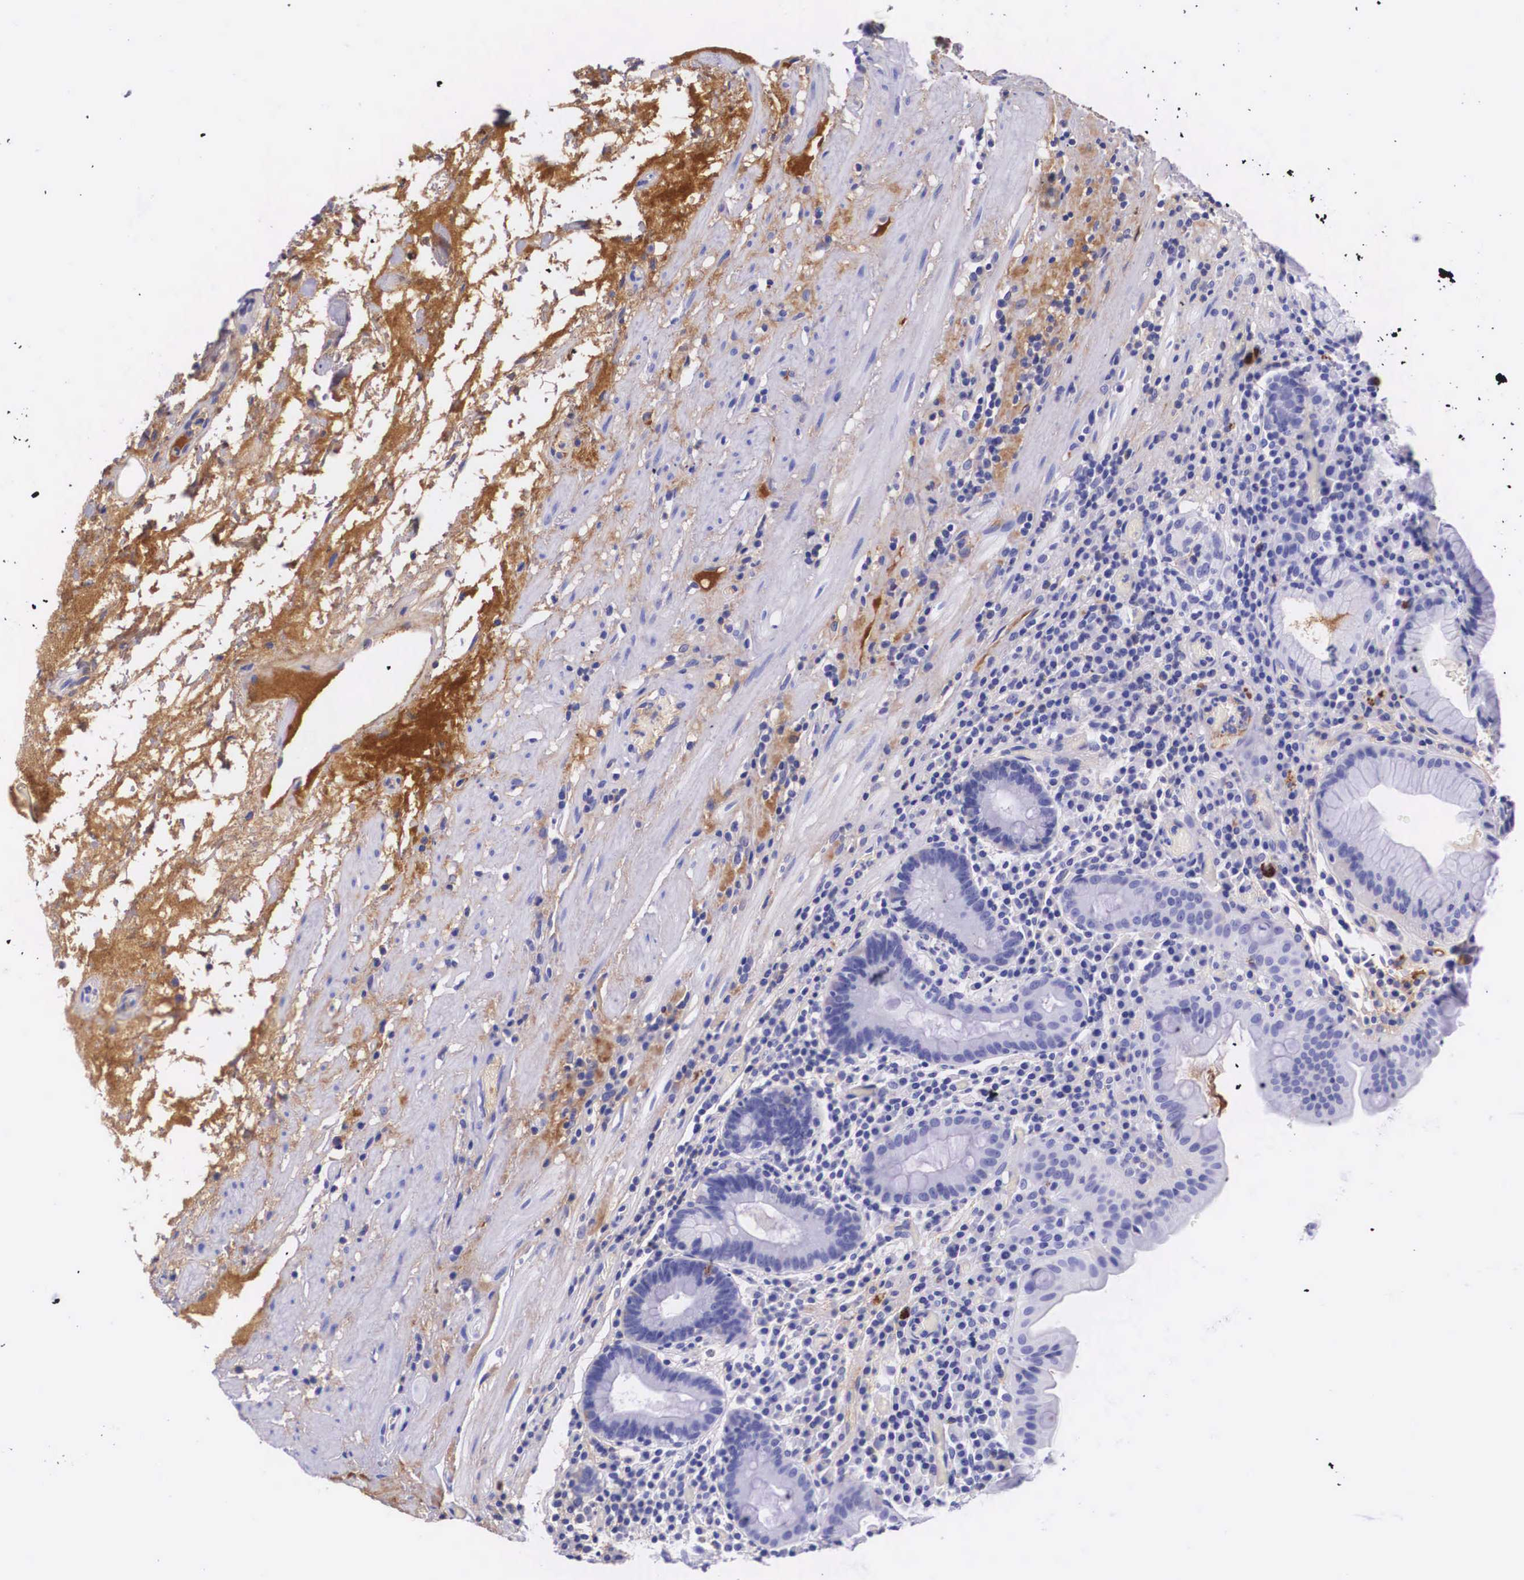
{"staining": {"intensity": "negative", "quantity": "none", "location": "none"}, "tissue": "stomach", "cell_type": "Glandular cells", "image_type": "normal", "snomed": [{"axis": "morphology", "description": "Normal tissue, NOS"}, {"axis": "topography", "description": "Stomach, lower"}, {"axis": "topography", "description": "Duodenum"}], "caption": "High magnification brightfield microscopy of unremarkable stomach stained with DAB (brown) and counterstained with hematoxylin (blue): glandular cells show no significant staining. Nuclei are stained in blue.", "gene": "PLG", "patient": {"sex": "male", "age": 84}}